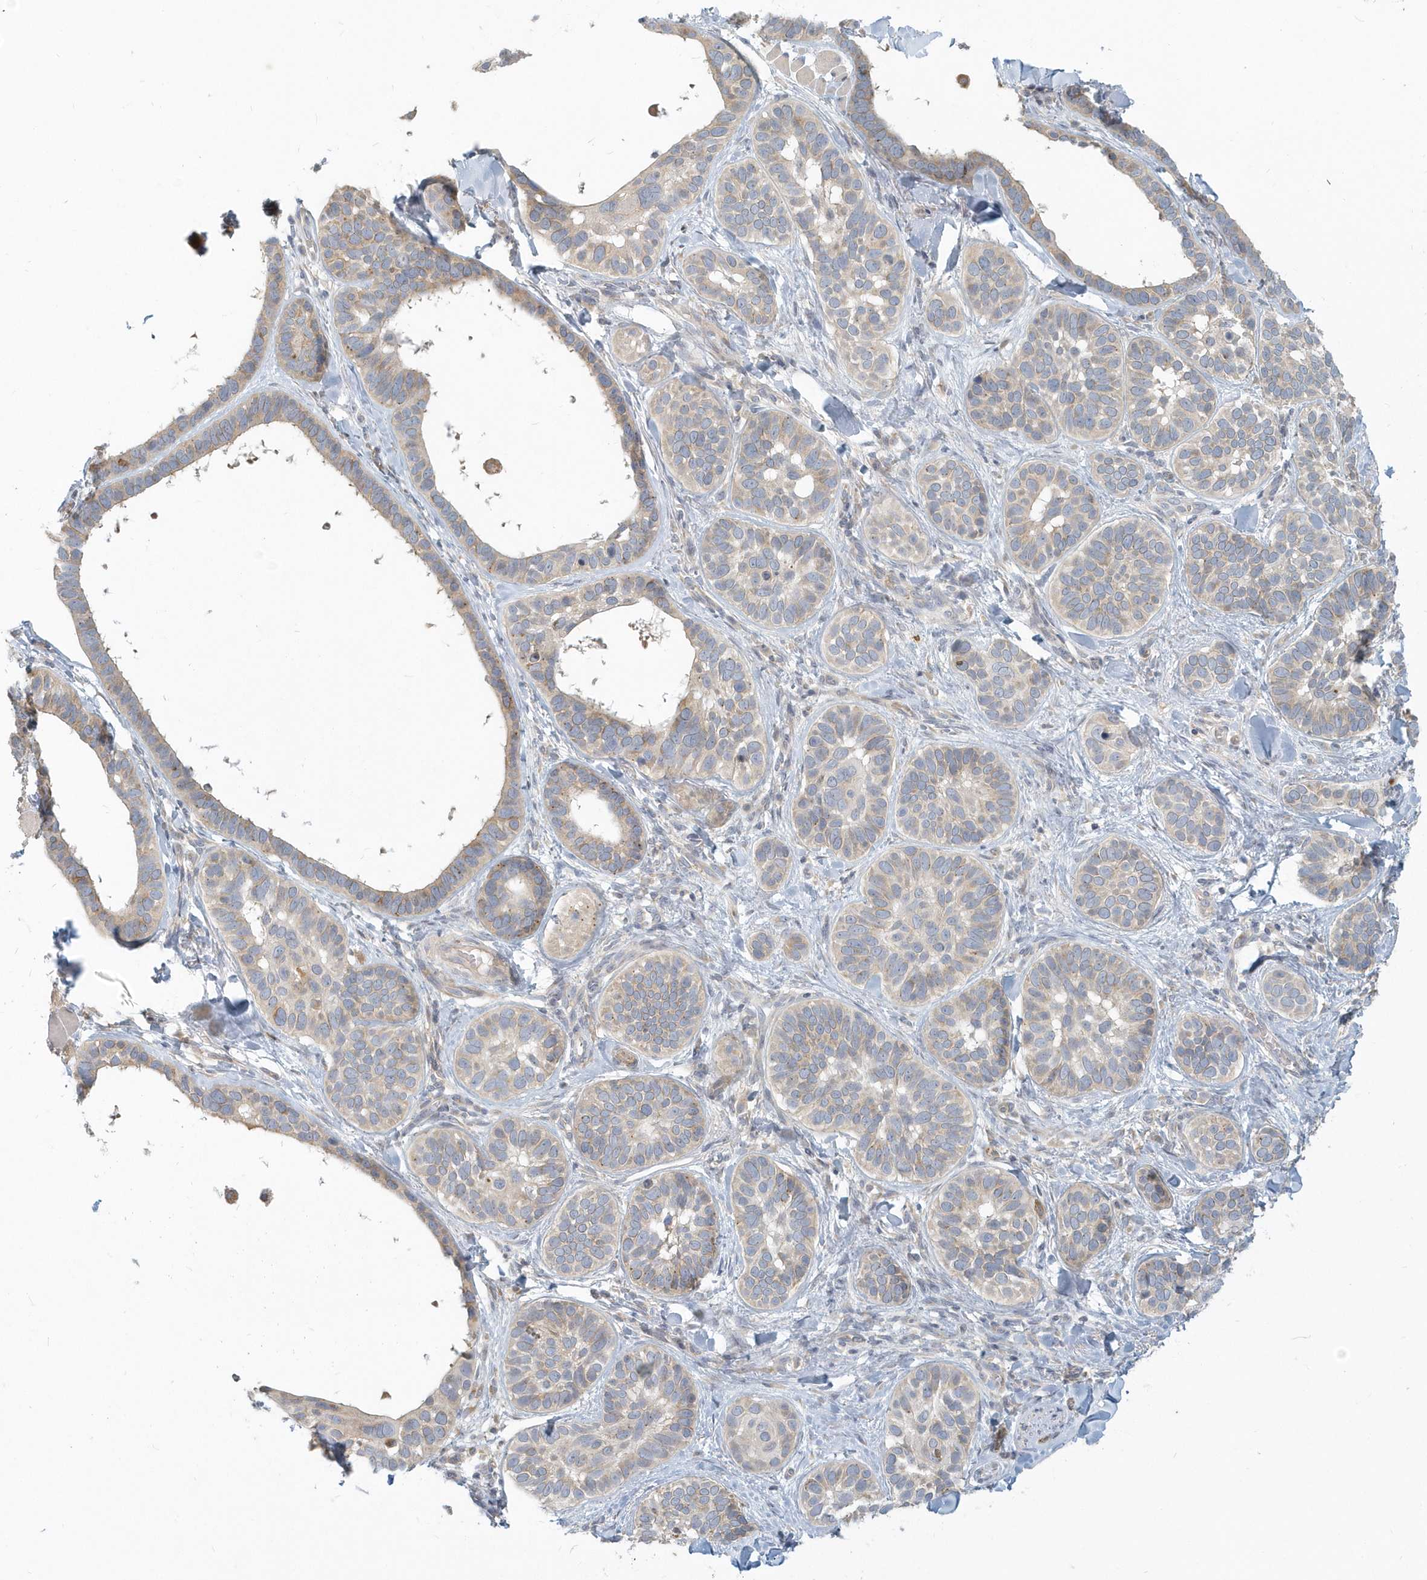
{"staining": {"intensity": "weak", "quantity": "25%-75%", "location": "cytoplasmic/membranous"}, "tissue": "skin cancer", "cell_type": "Tumor cells", "image_type": "cancer", "snomed": [{"axis": "morphology", "description": "Basal cell carcinoma"}, {"axis": "topography", "description": "Skin"}], "caption": "Tumor cells display low levels of weak cytoplasmic/membranous positivity in approximately 25%-75% of cells in human skin cancer (basal cell carcinoma).", "gene": "NAPB", "patient": {"sex": "male", "age": 62}}